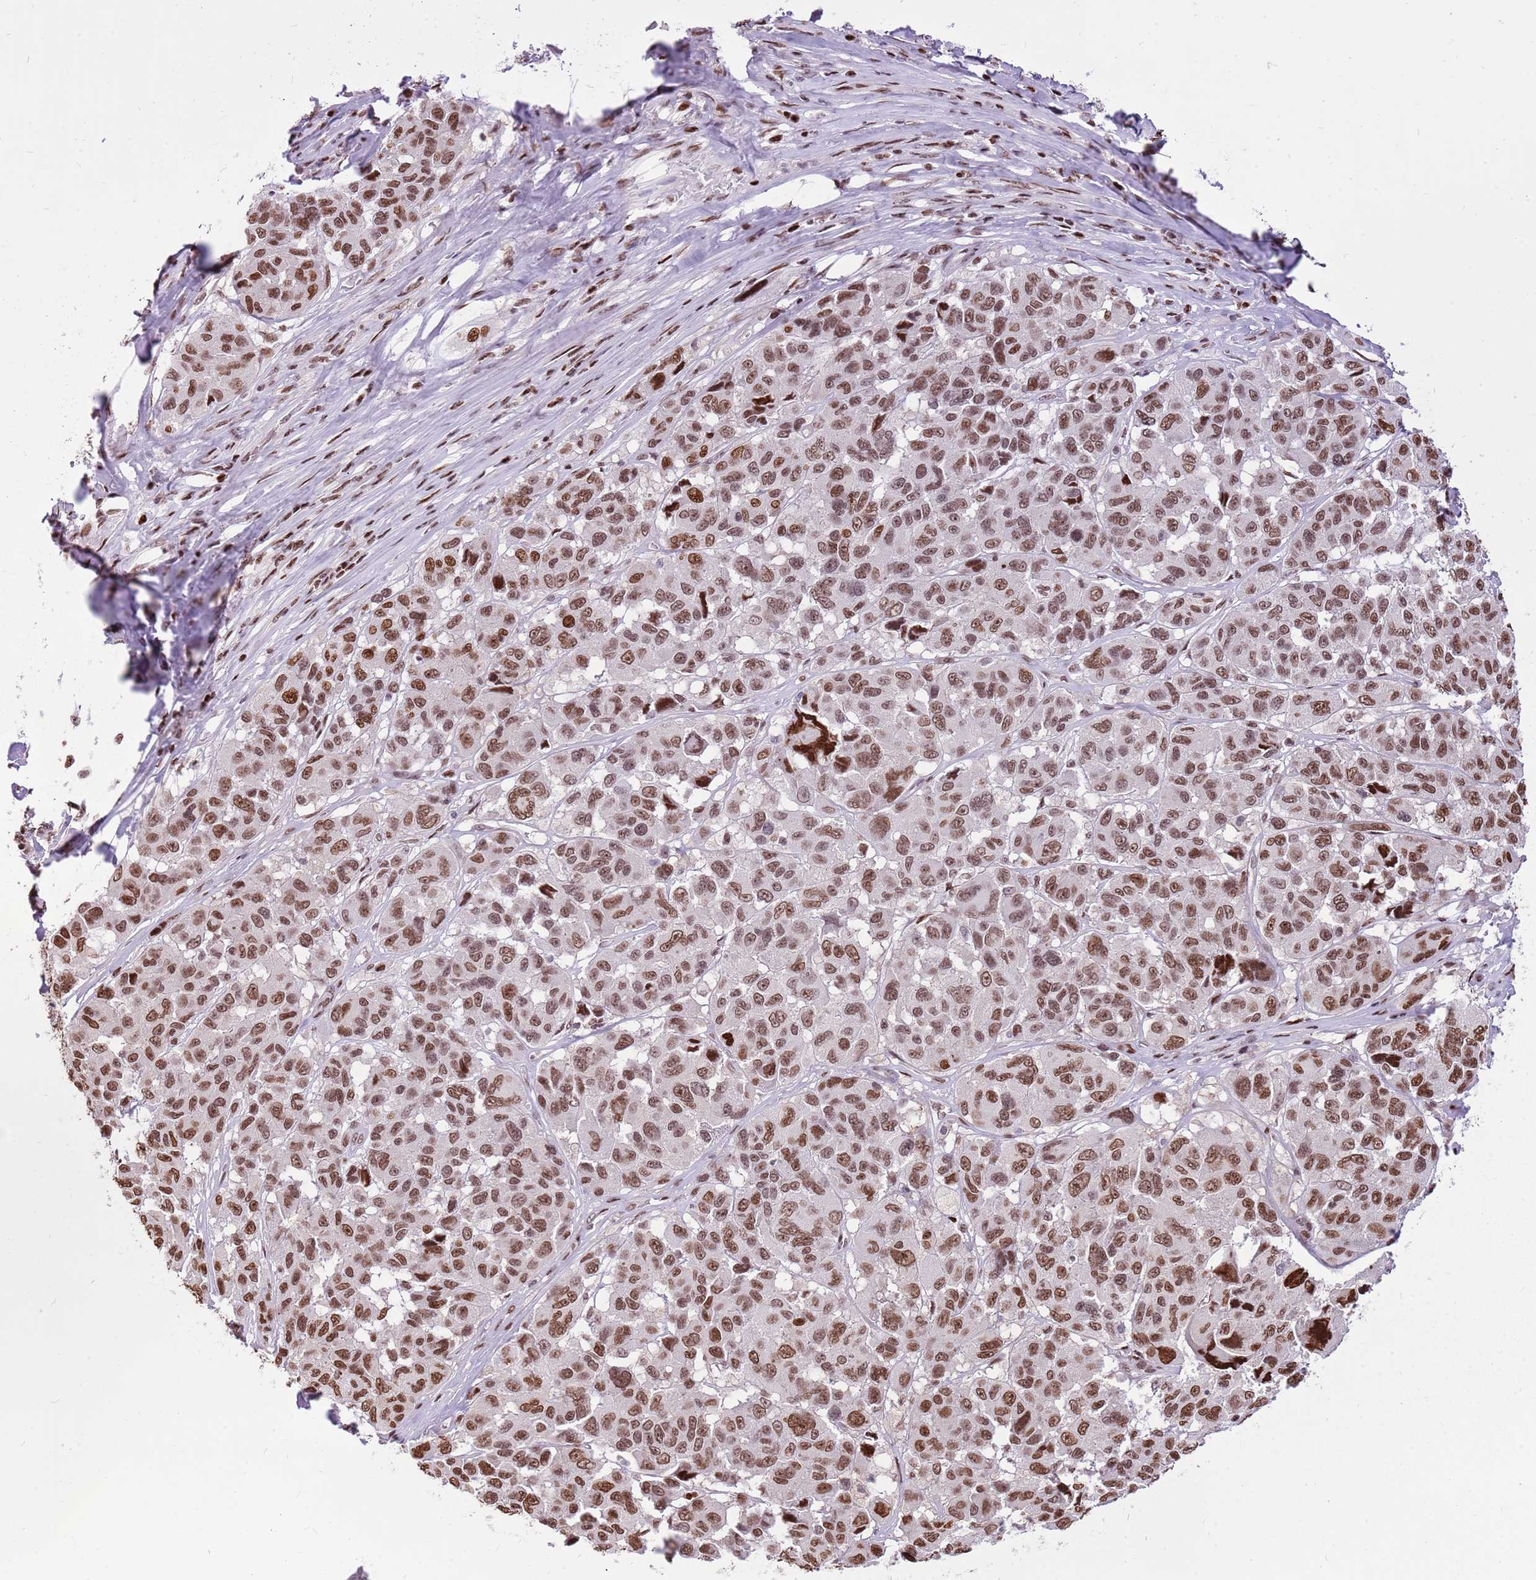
{"staining": {"intensity": "moderate", "quantity": ">75%", "location": "nuclear"}, "tissue": "melanoma", "cell_type": "Tumor cells", "image_type": "cancer", "snomed": [{"axis": "morphology", "description": "Malignant melanoma, NOS"}, {"axis": "topography", "description": "Skin"}], "caption": "The immunohistochemical stain shows moderate nuclear expression in tumor cells of malignant melanoma tissue. The staining is performed using DAB (3,3'-diaminobenzidine) brown chromogen to label protein expression. The nuclei are counter-stained blue using hematoxylin.", "gene": "WASHC4", "patient": {"sex": "female", "age": 66}}